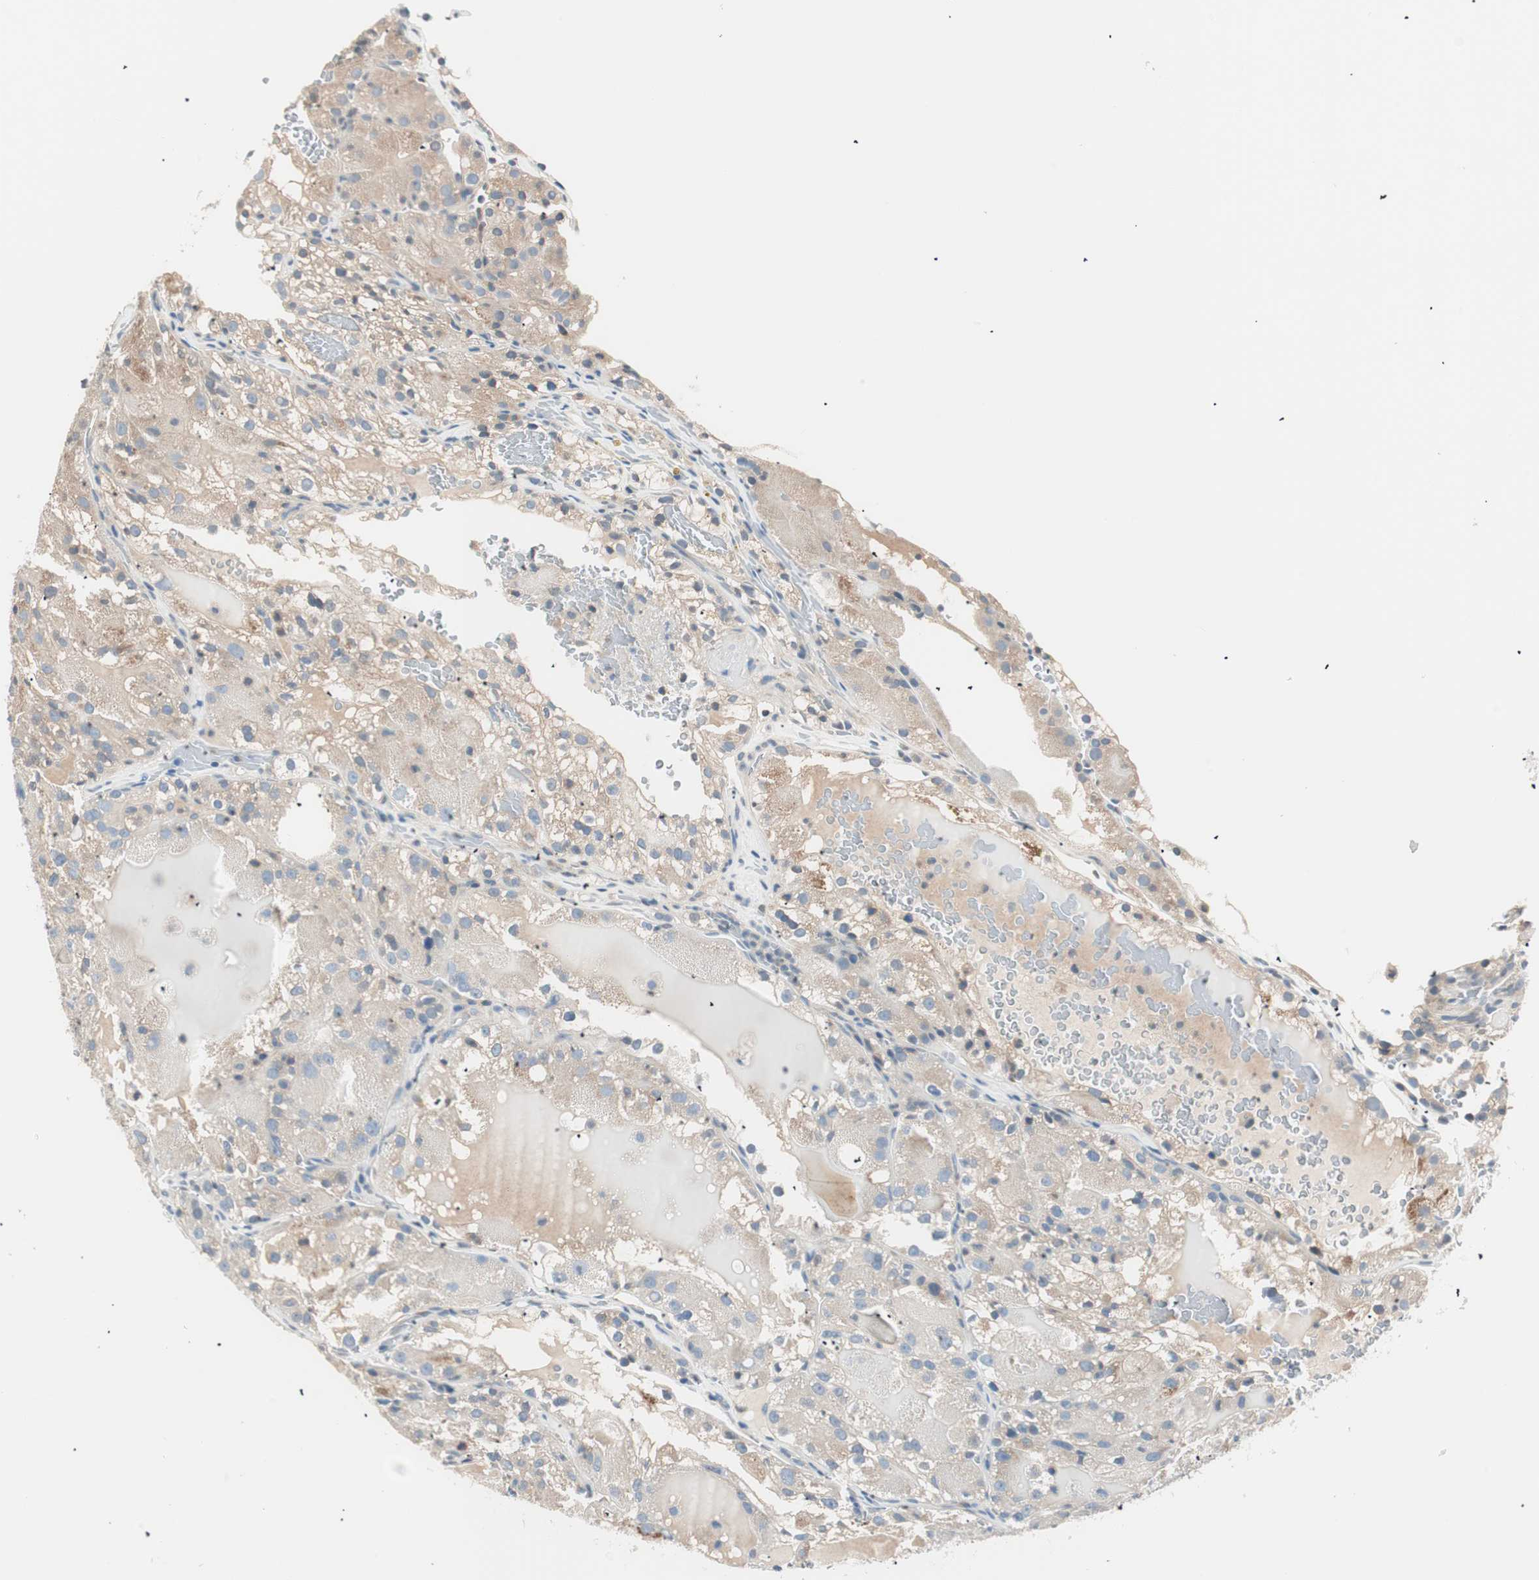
{"staining": {"intensity": "weak", "quantity": "25%-75%", "location": "cytoplasmic/membranous"}, "tissue": "renal cancer", "cell_type": "Tumor cells", "image_type": "cancer", "snomed": [{"axis": "morphology", "description": "Normal tissue, NOS"}, {"axis": "morphology", "description": "Adenocarcinoma, NOS"}, {"axis": "topography", "description": "Kidney"}], "caption": "This histopathology image reveals IHC staining of adenocarcinoma (renal), with low weak cytoplasmic/membranous expression in about 25%-75% of tumor cells.", "gene": "RAD54B", "patient": {"sex": "male", "age": 61}}